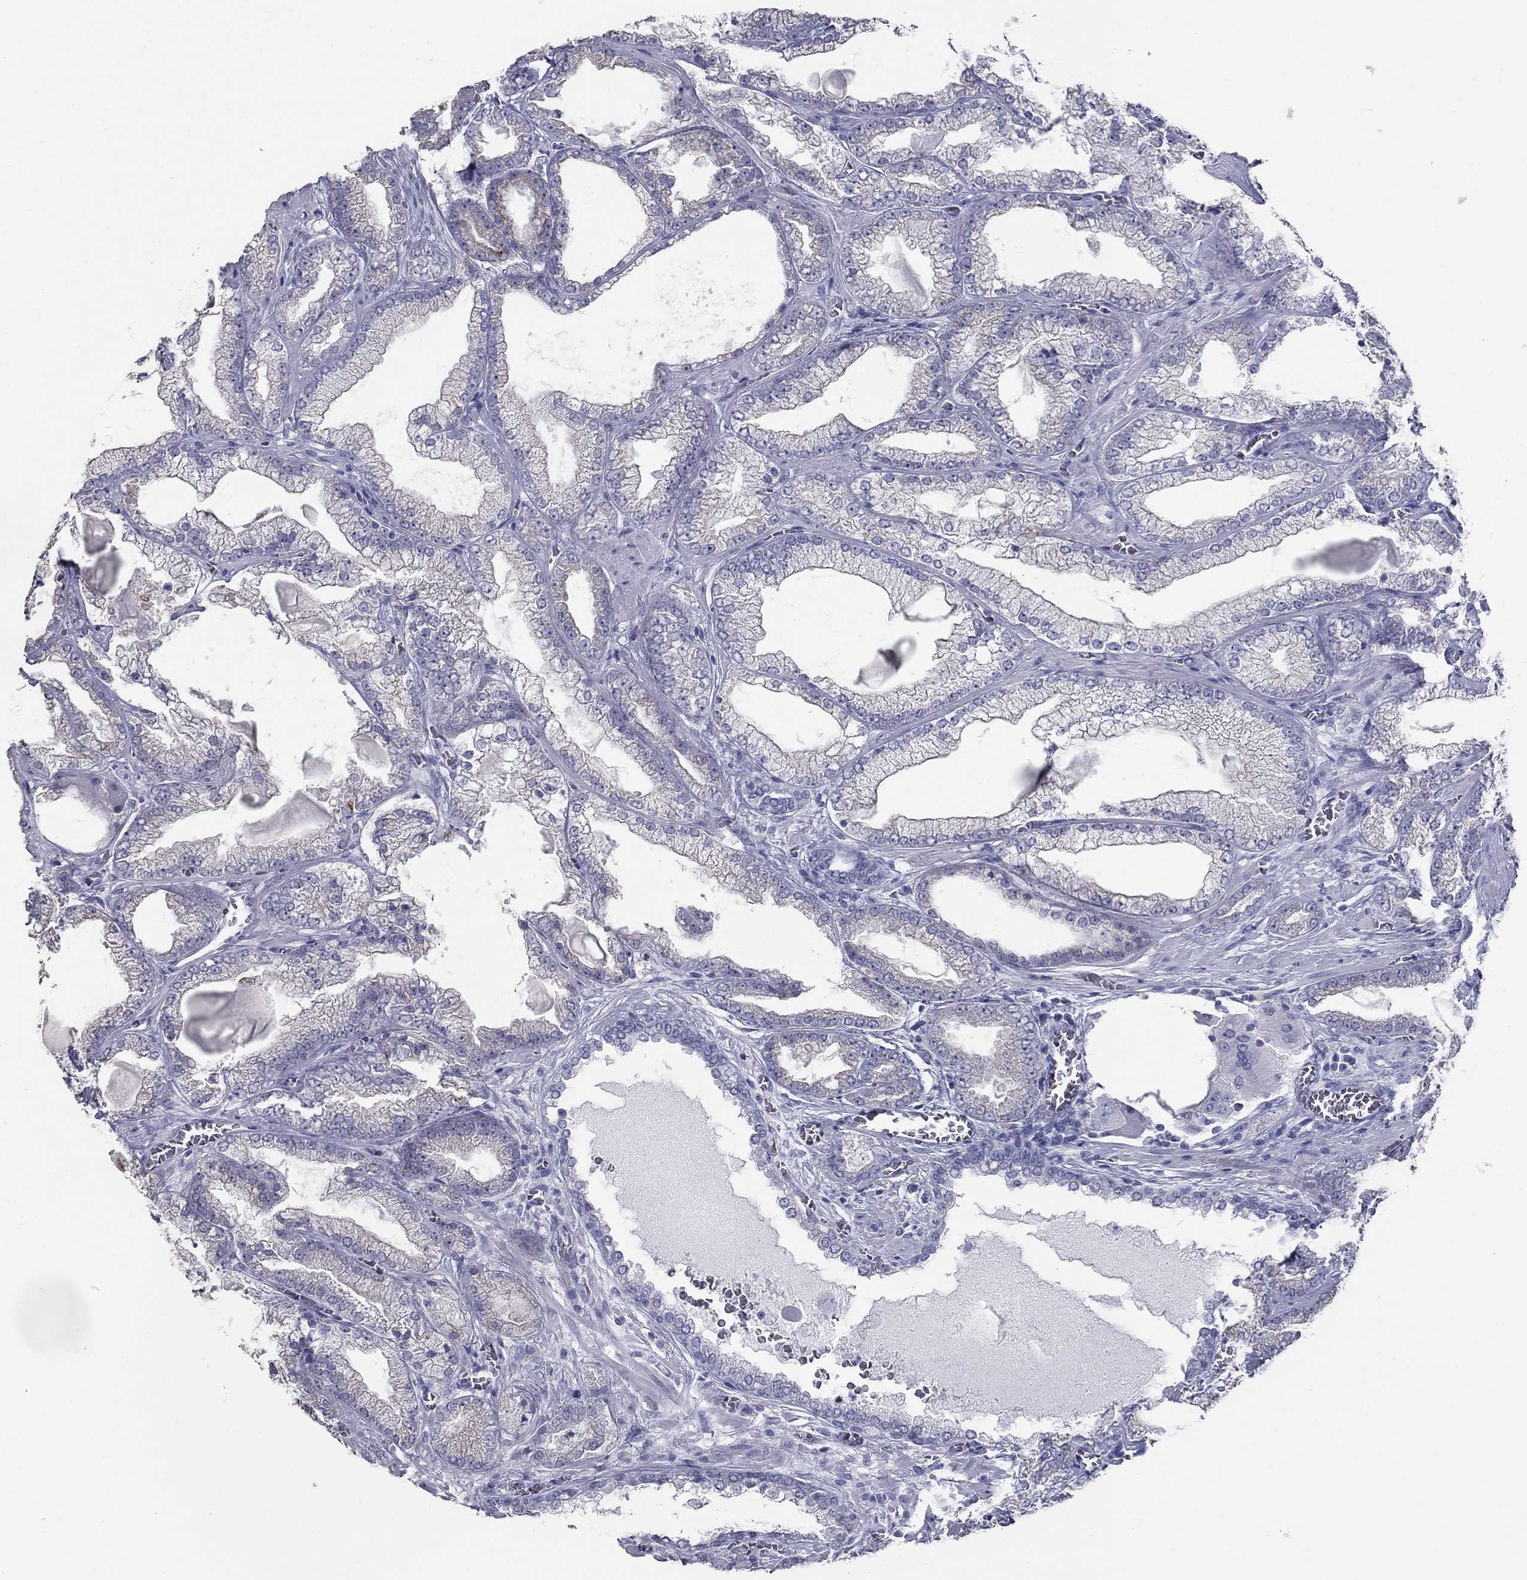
{"staining": {"intensity": "negative", "quantity": "none", "location": "none"}, "tissue": "prostate cancer", "cell_type": "Tumor cells", "image_type": "cancer", "snomed": [{"axis": "morphology", "description": "Adenocarcinoma, Low grade"}, {"axis": "topography", "description": "Prostate"}], "caption": "Micrograph shows no significant protein positivity in tumor cells of prostate cancer.", "gene": "TAC1", "patient": {"sex": "male", "age": 57}}